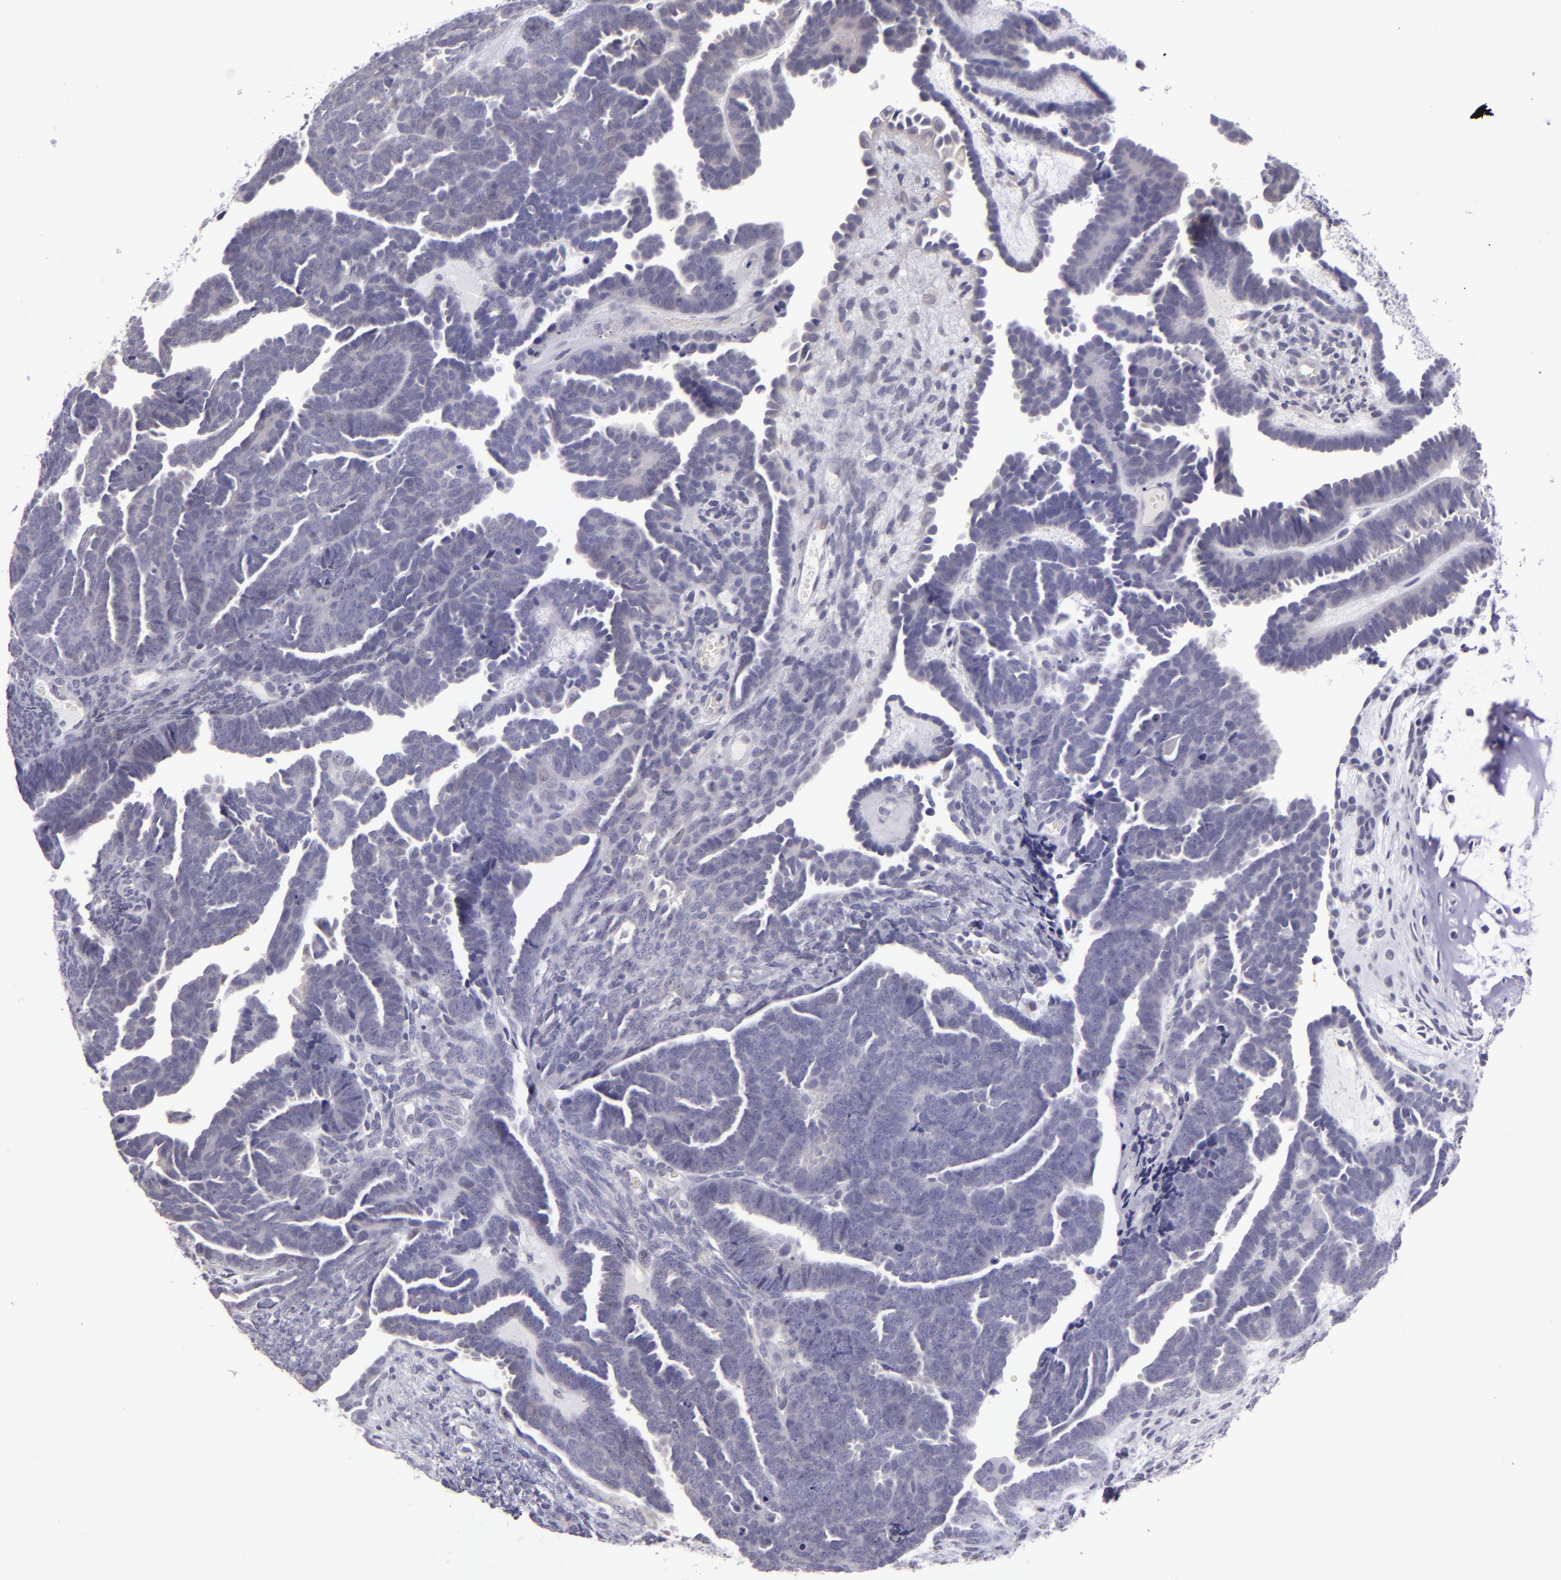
{"staining": {"intensity": "negative", "quantity": "none", "location": "none"}, "tissue": "endometrial cancer", "cell_type": "Tumor cells", "image_type": "cancer", "snomed": [{"axis": "morphology", "description": "Neoplasm, malignant, NOS"}, {"axis": "topography", "description": "Endometrium"}], "caption": "IHC histopathology image of neoplastic tissue: human endometrial cancer (neoplasm (malignant)) stained with DAB (3,3'-diaminobenzidine) displays no significant protein expression in tumor cells.", "gene": "SNCB", "patient": {"sex": "female", "age": 74}}